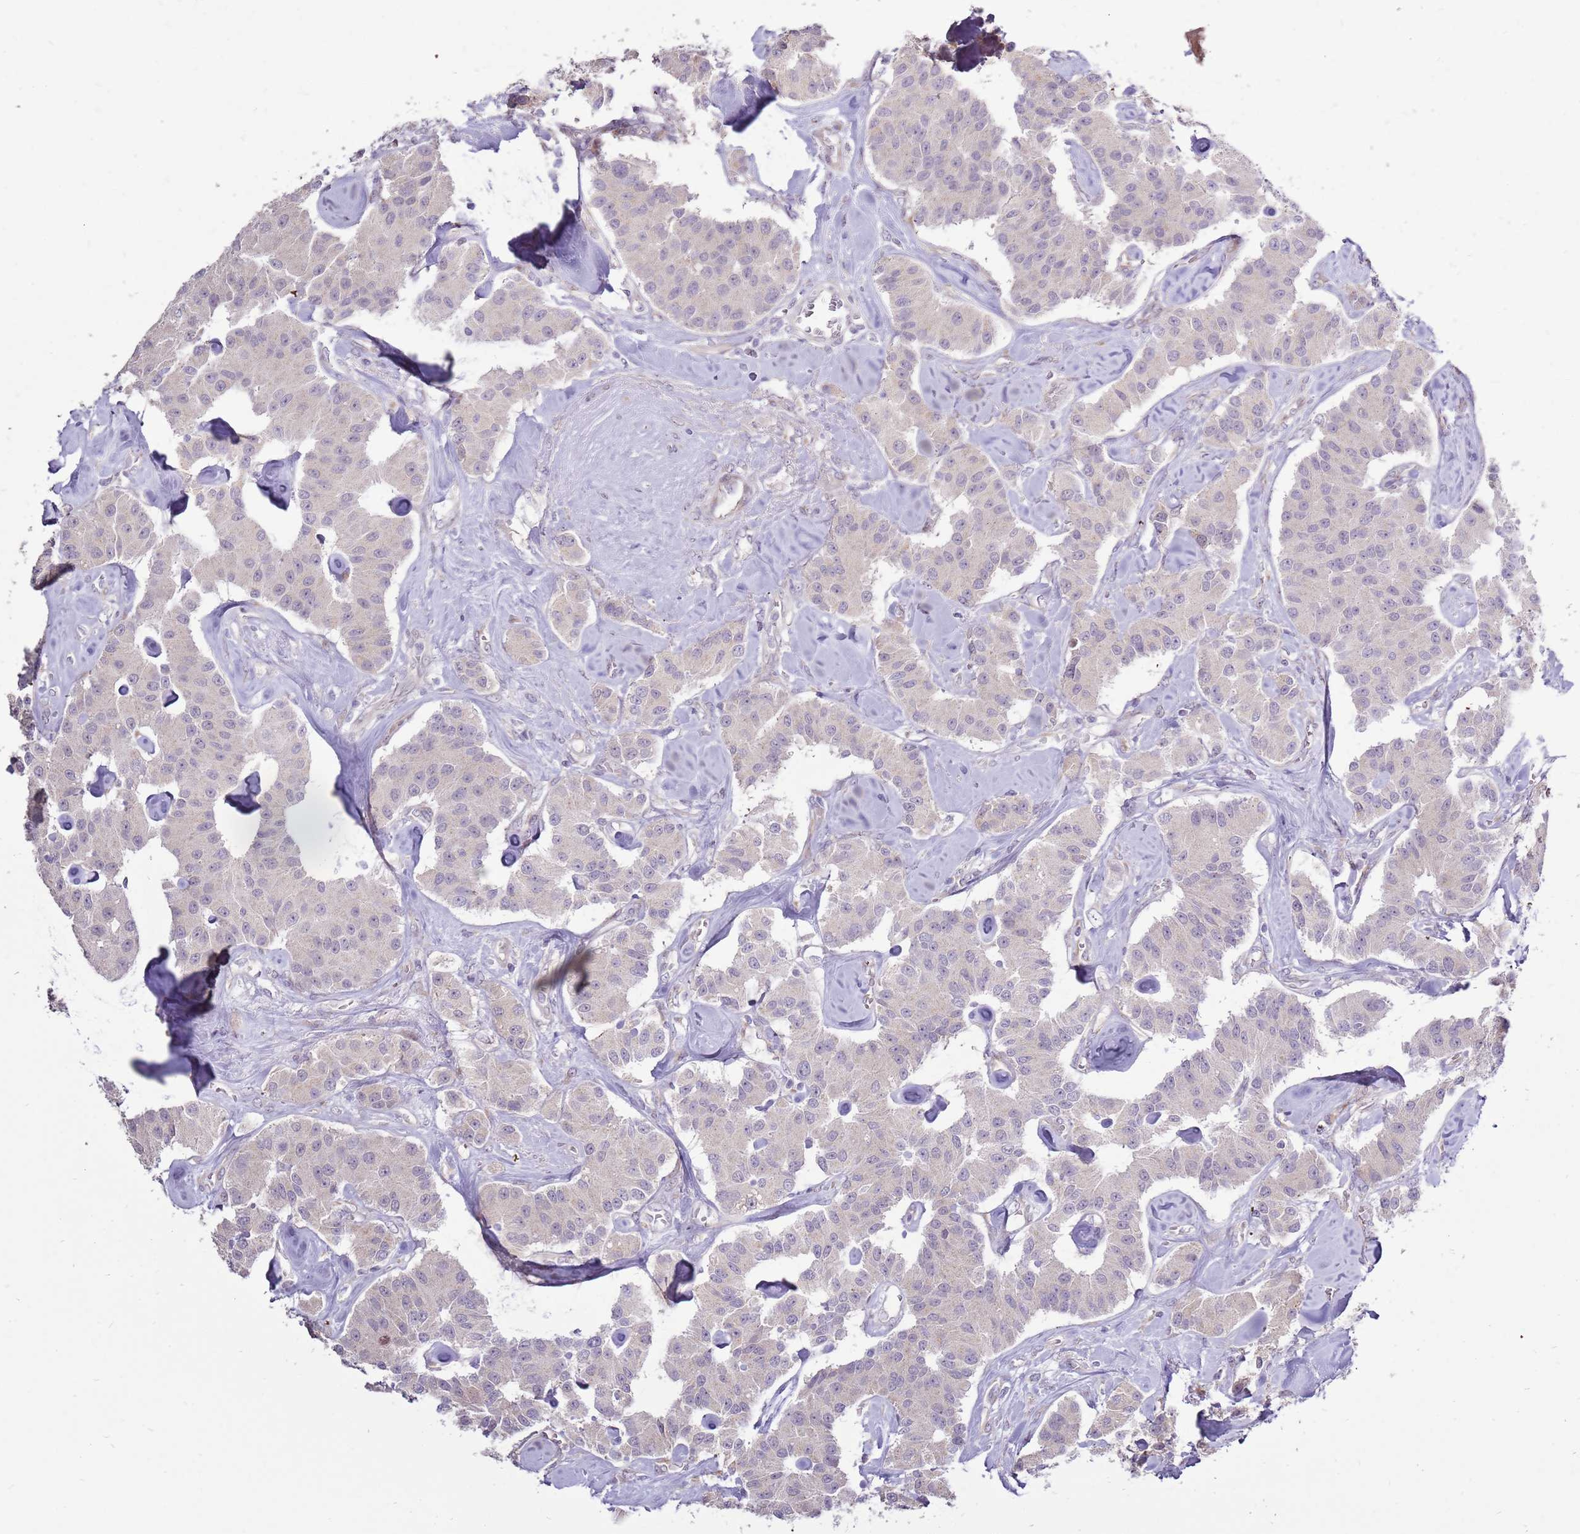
{"staining": {"intensity": "weak", "quantity": "<25%", "location": "cytoplasmic/membranous"}, "tissue": "carcinoid", "cell_type": "Tumor cells", "image_type": "cancer", "snomed": [{"axis": "morphology", "description": "Carcinoid, malignant, NOS"}, {"axis": "topography", "description": "Pancreas"}], "caption": "The micrograph exhibits no significant expression in tumor cells of carcinoid. (DAB immunohistochemistry with hematoxylin counter stain).", "gene": "UGGT2", "patient": {"sex": "male", "age": 41}}